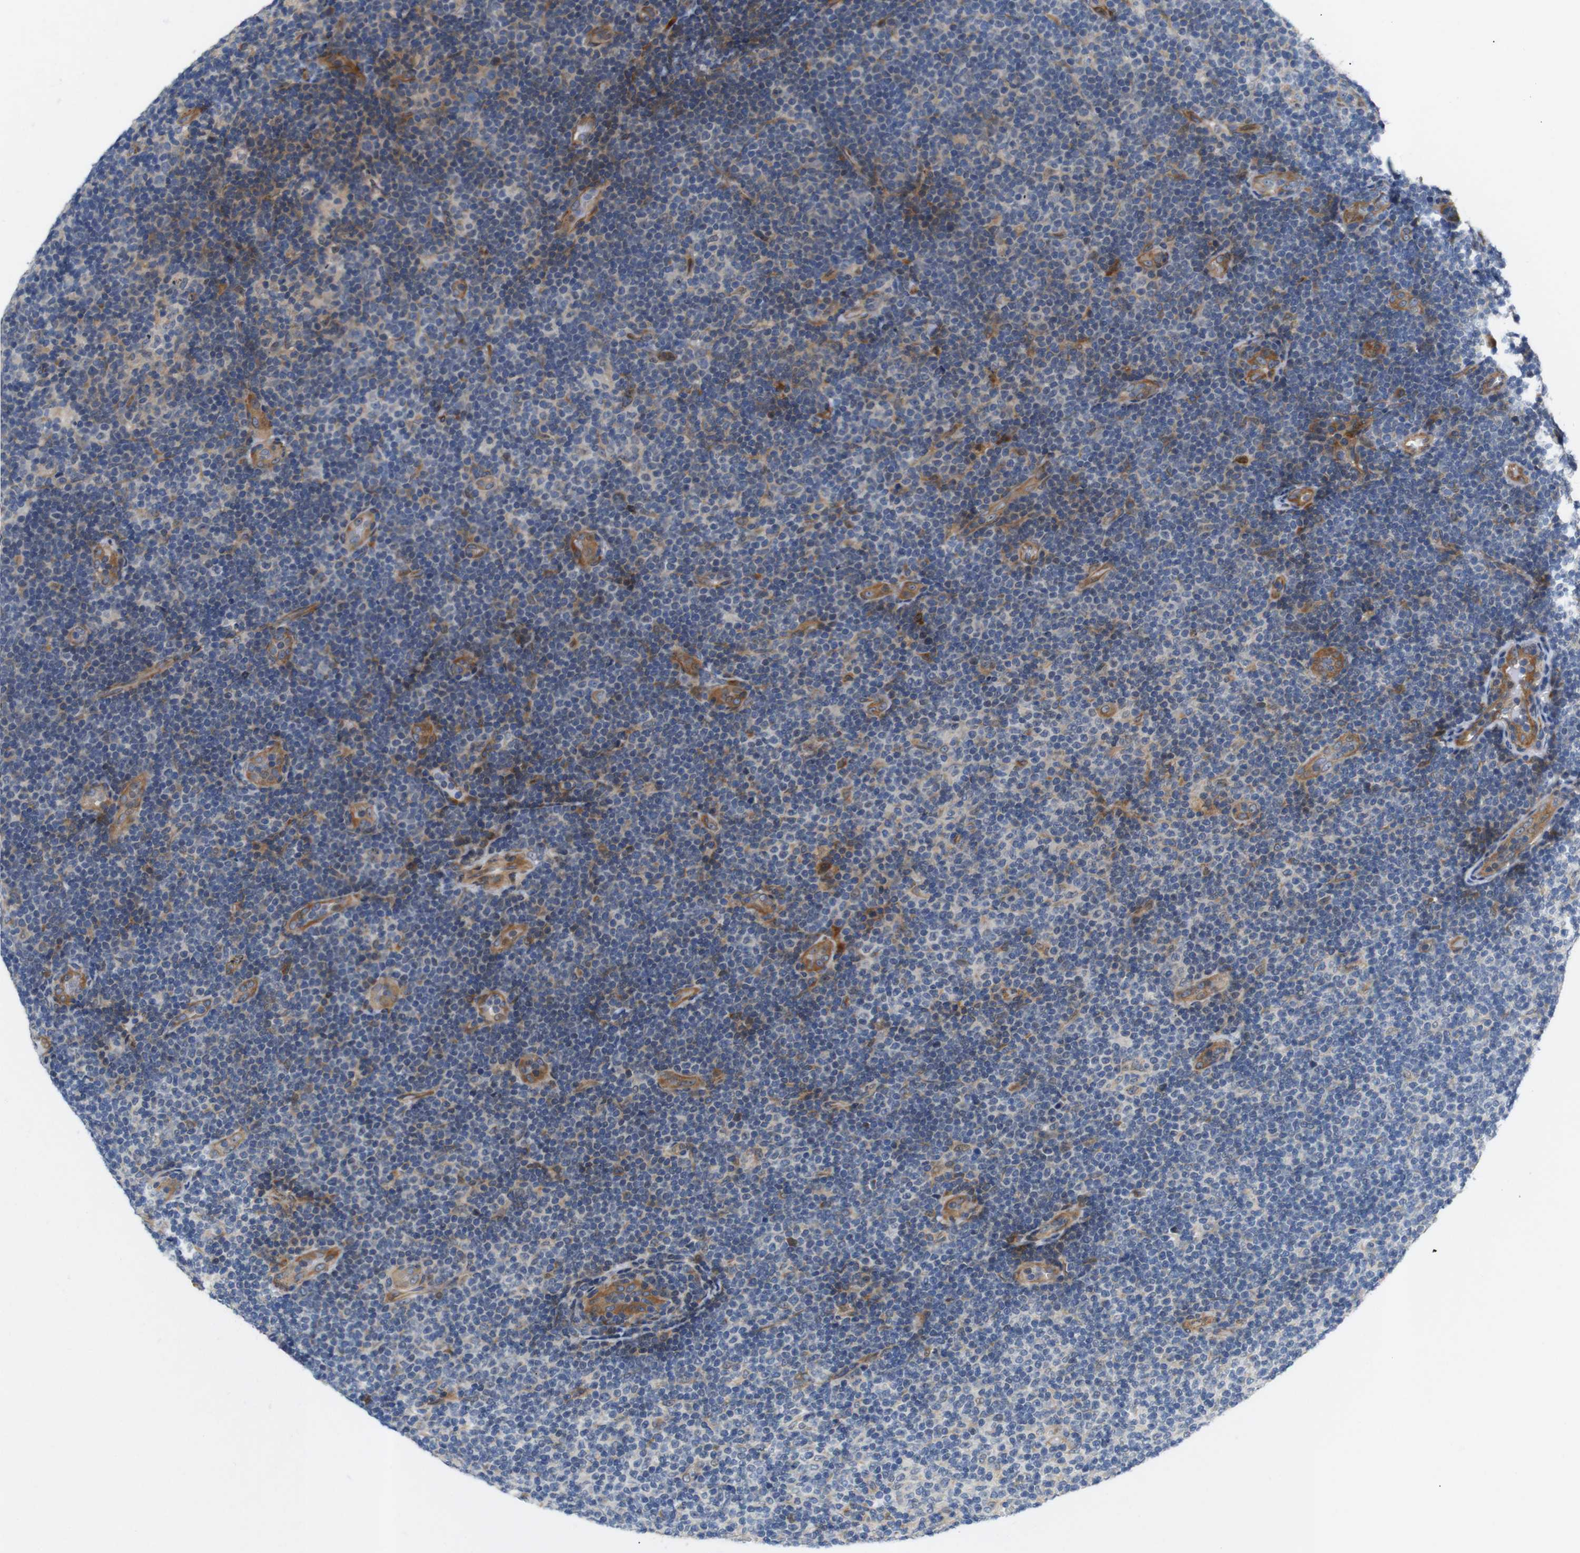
{"staining": {"intensity": "negative", "quantity": "none", "location": "none"}, "tissue": "lymphoma", "cell_type": "Tumor cells", "image_type": "cancer", "snomed": [{"axis": "morphology", "description": "Malignant lymphoma, non-Hodgkin's type, Low grade"}, {"axis": "topography", "description": "Lymph node"}], "caption": "Tumor cells are negative for brown protein staining in lymphoma.", "gene": "P3H2", "patient": {"sex": "male", "age": 83}}